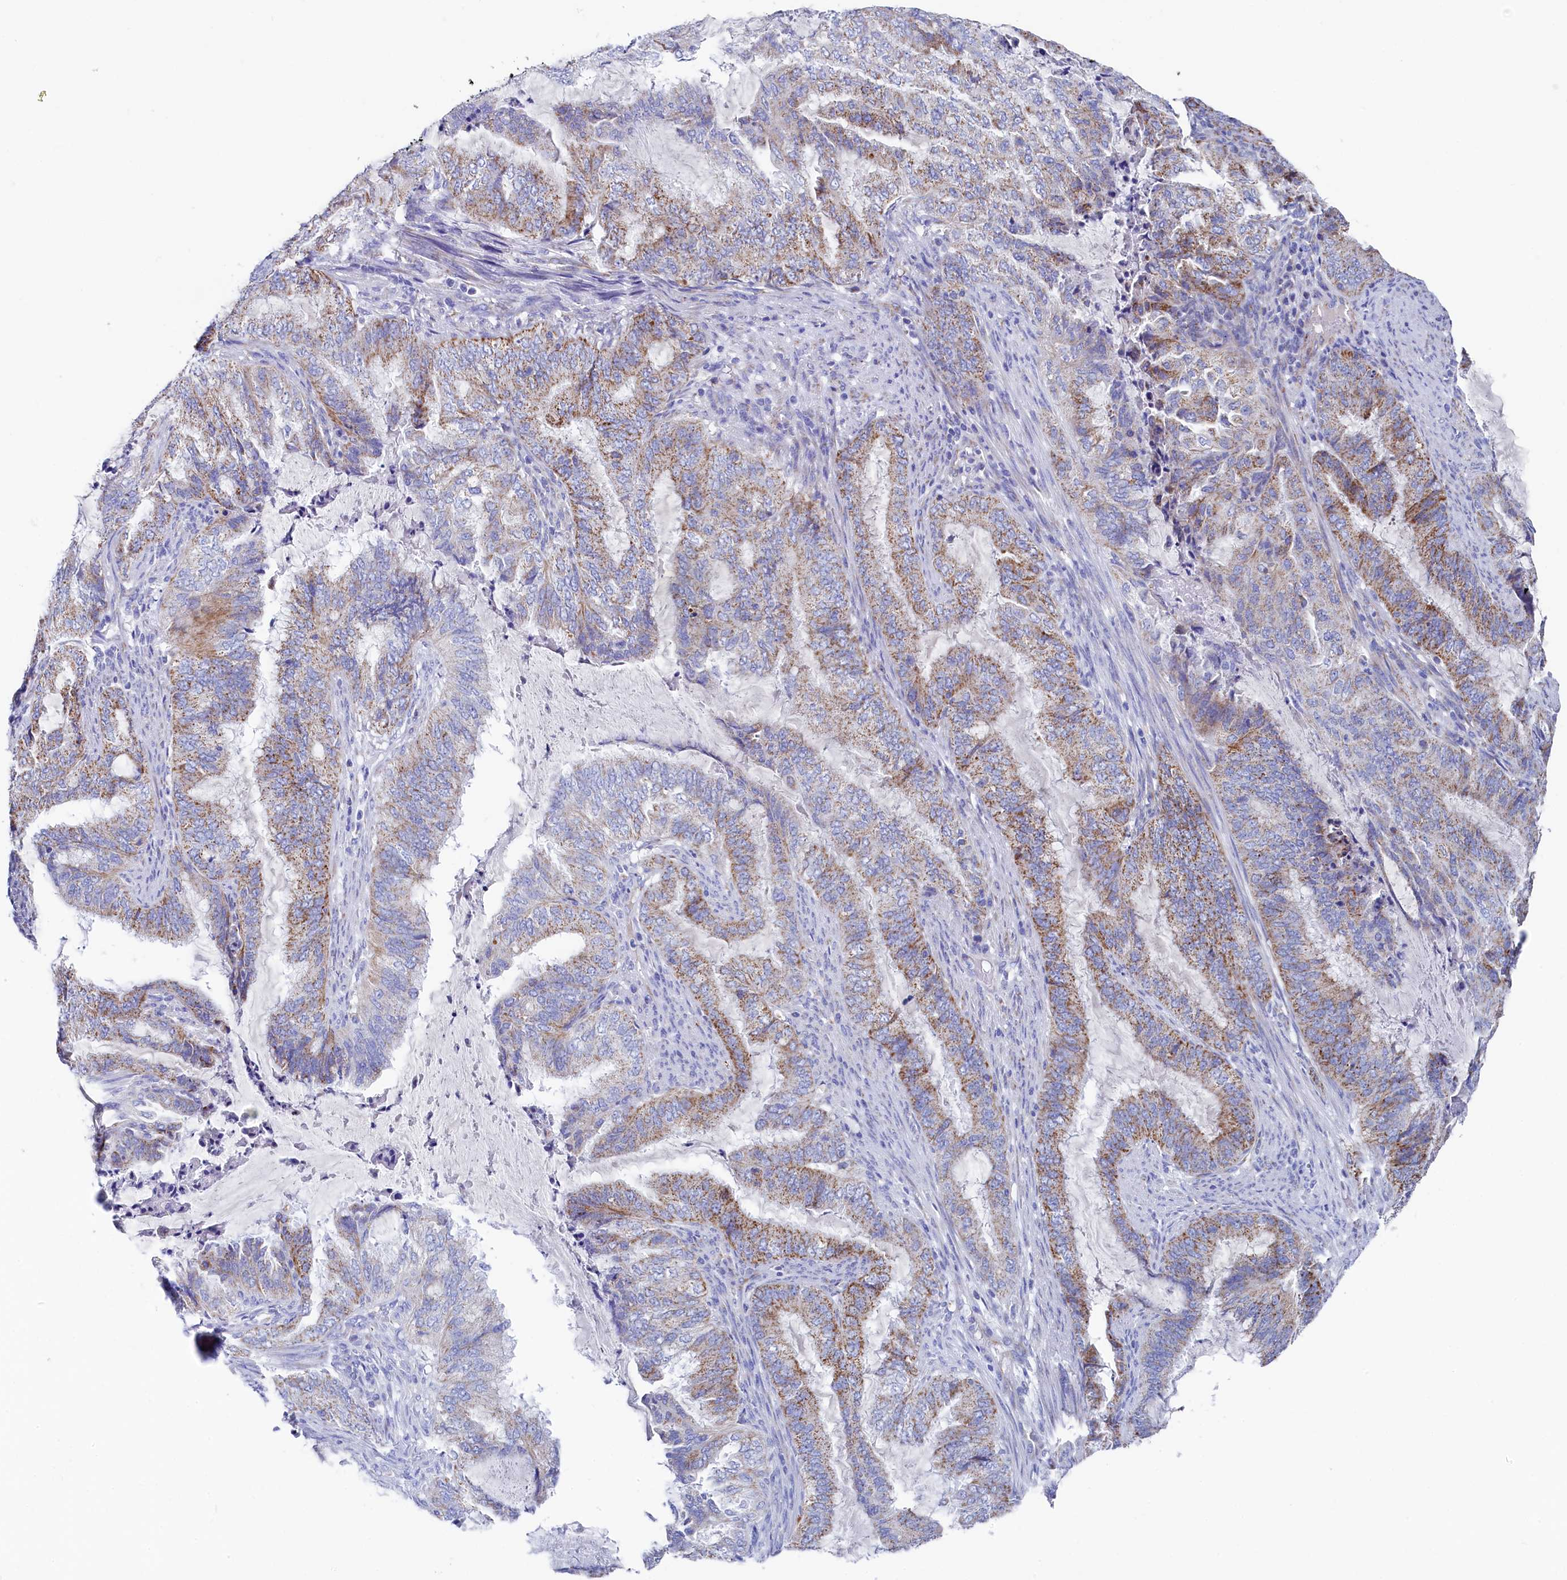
{"staining": {"intensity": "moderate", "quantity": ">75%", "location": "cytoplasmic/membranous"}, "tissue": "endometrial cancer", "cell_type": "Tumor cells", "image_type": "cancer", "snomed": [{"axis": "morphology", "description": "Adenocarcinoma, NOS"}, {"axis": "topography", "description": "Endometrium"}], "caption": "DAB (3,3'-diaminobenzidine) immunohistochemical staining of endometrial adenocarcinoma displays moderate cytoplasmic/membranous protein positivity in about >75% of tumor cells. (Stains: DAB (3,3'-diaminobenzidine) in brown, nuclei in blue, Microscopy: brightfield microscopy at high magnification).", "gene": "MMAB", "patient": {"sex": "female", "age": 51}}